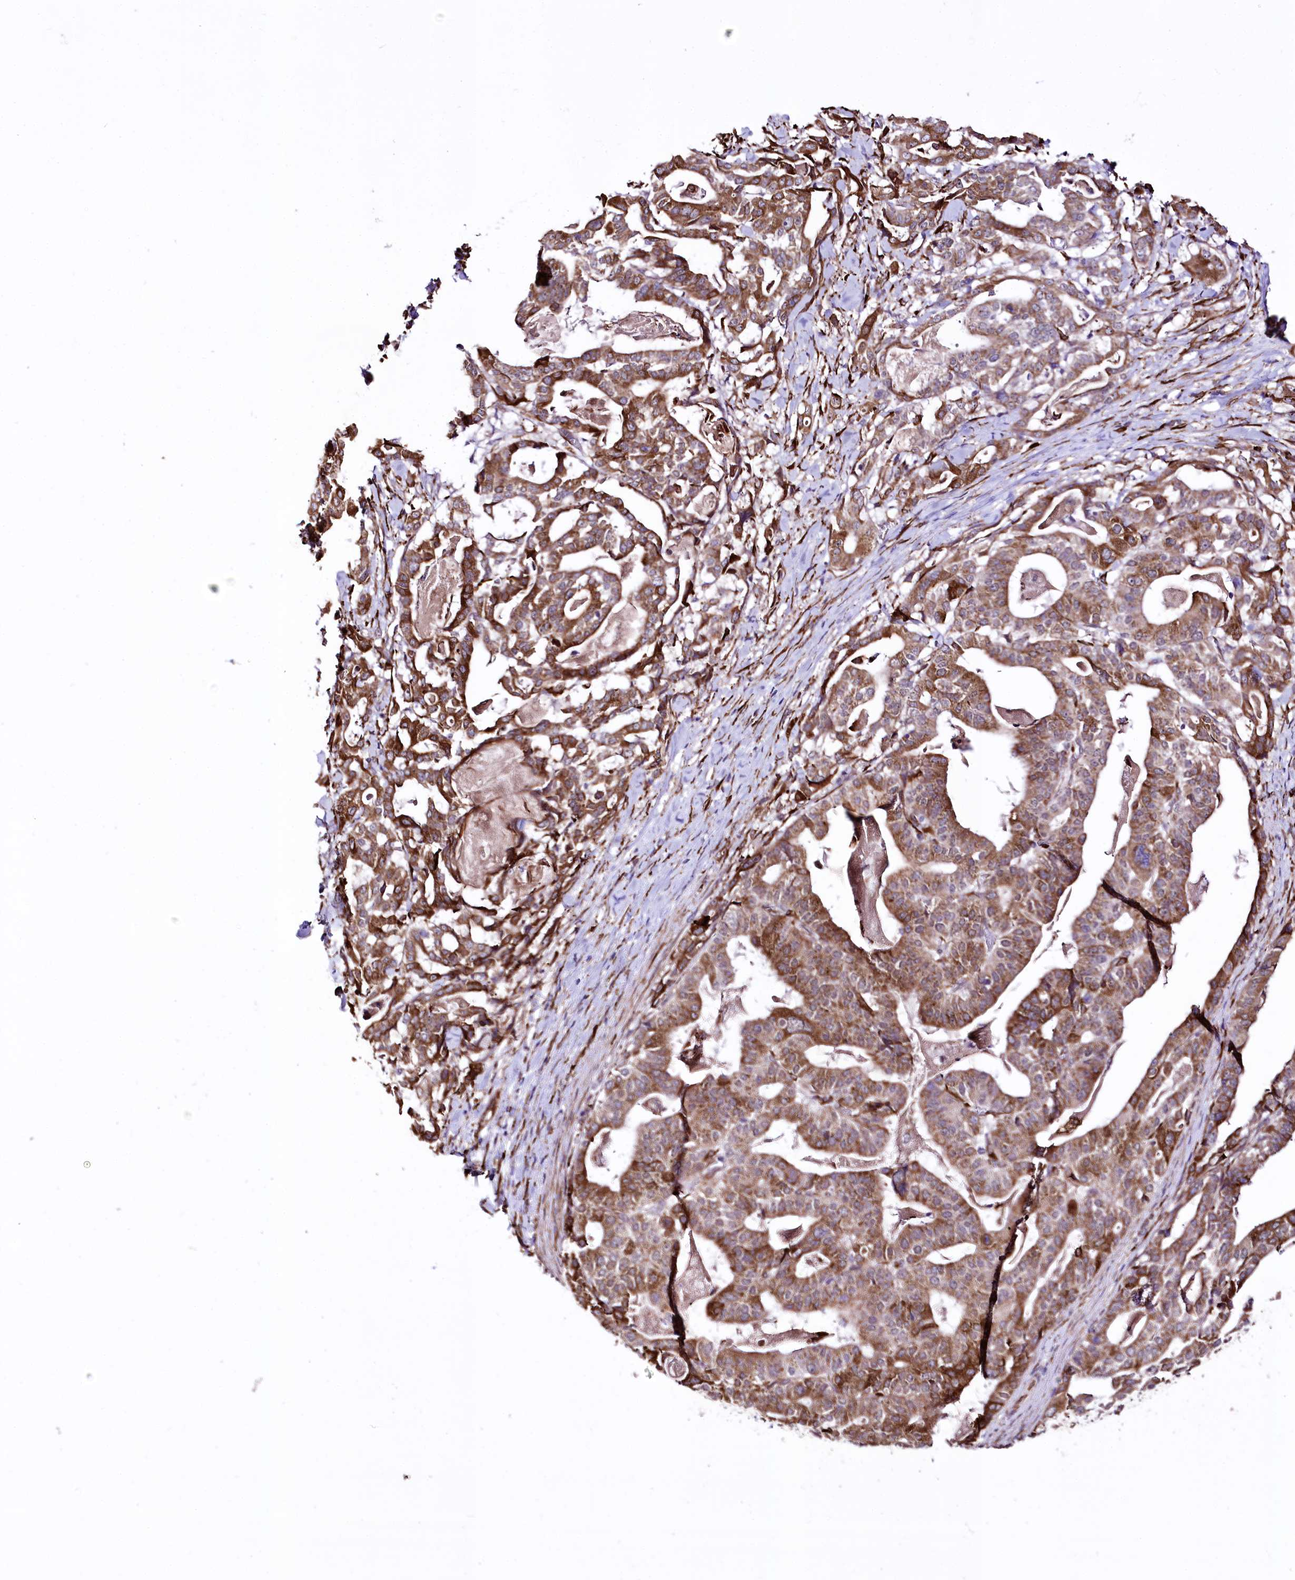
{"staining": {"intensity": "moderate", "quantity": ">75%", "location": "cytoplasmic/membranous"}, "tissue": "stomach cancer", "cell_type": "Tumor cells", "image_type": "cancer", "snomed": [{"axis": "morphology", "description": "Adenocarcinoma, NOS"}, {"axis": "topography", "description": "Stomach"}], "caption": "Stomach cancer (adenocarcinoma) stained for a protein reveals moderate cytoplasmic/membranous positivity in tumor cells.", "gene": "WWC1", "patient": {"sex": "male", "age": 48}}